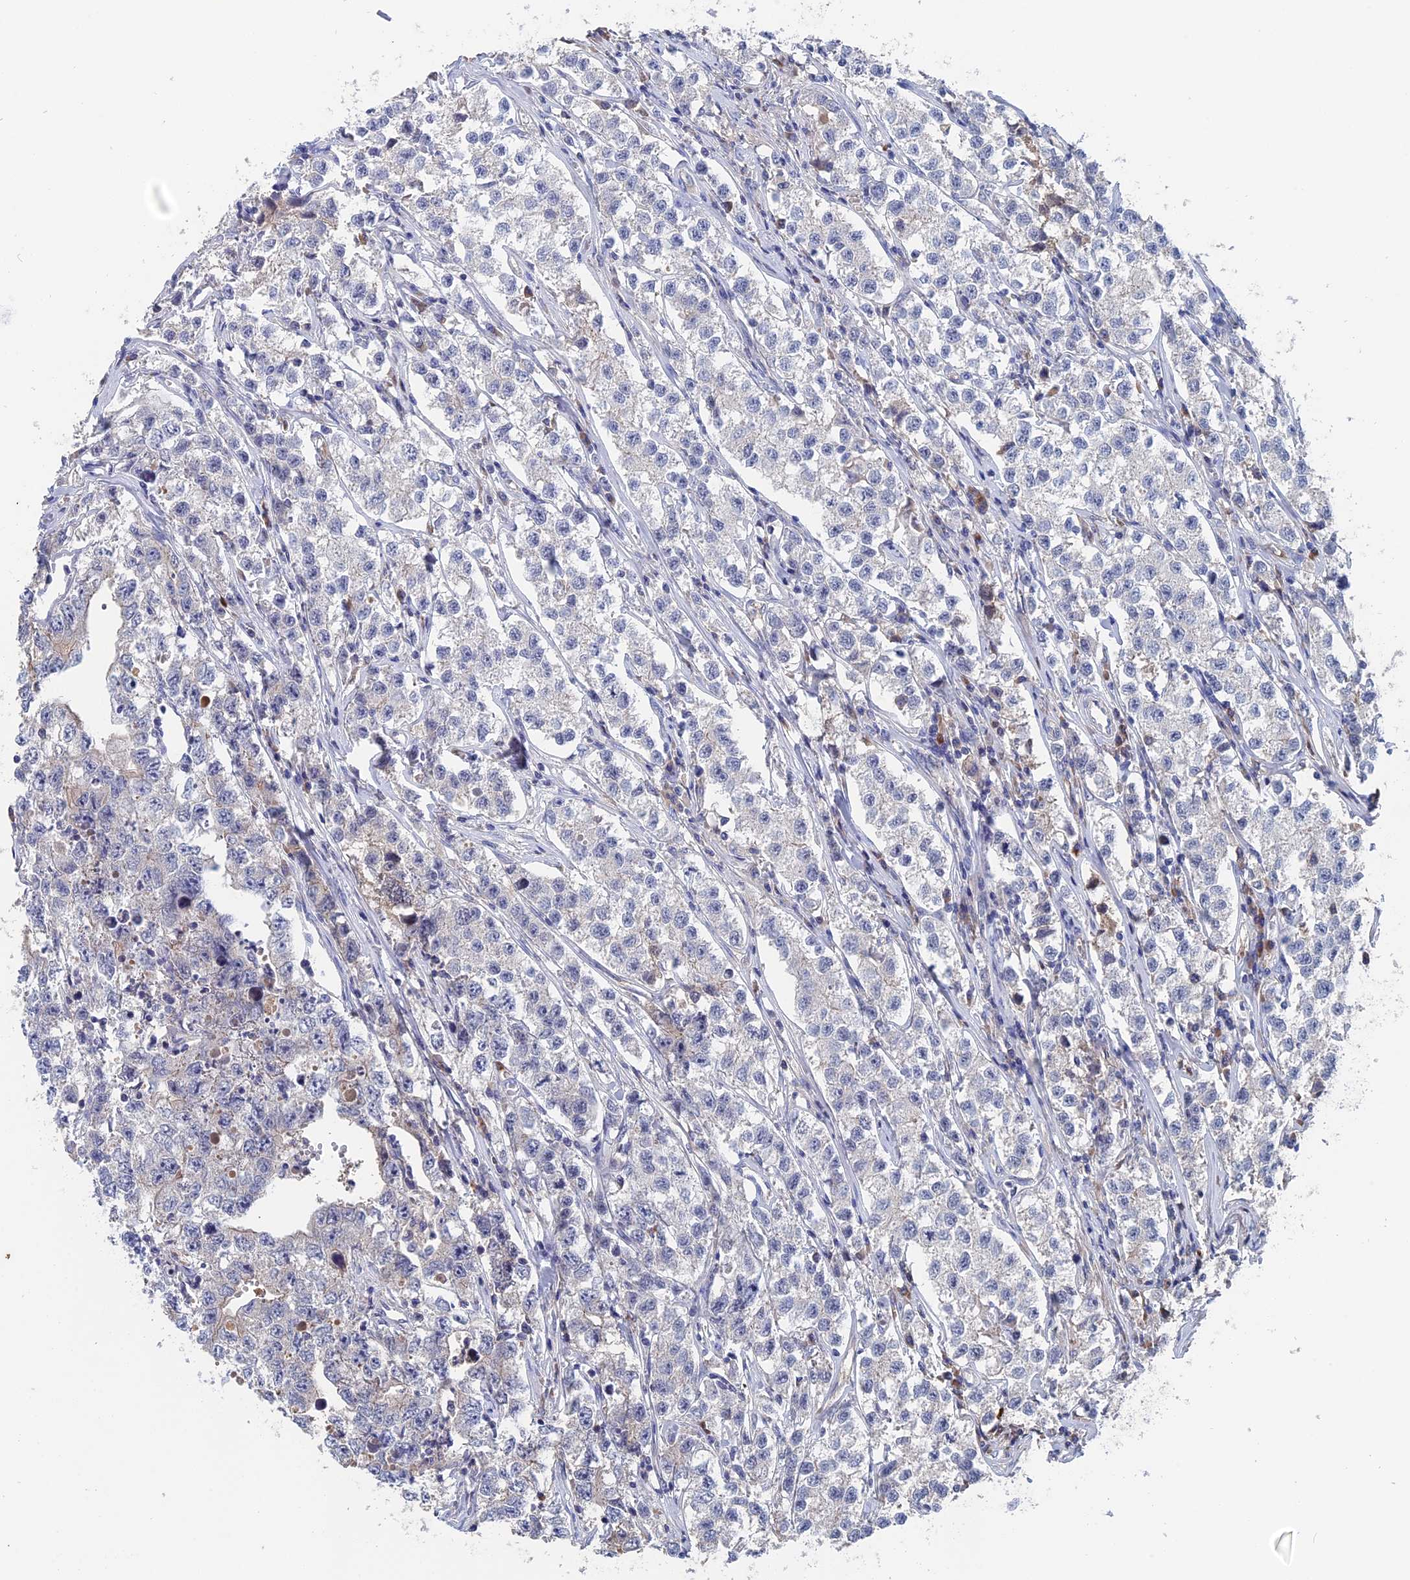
{"staining": {"intensity": "negative", "quantity": "none", "location": "none"}, "tissue": "testis cancer", "cell_type": "Tumor cells", "image_type": "cancer", "snomed": [{"axis": "morphology", "description": "Seminoma, NOS"}, {"axis": "morphology", "description": "Carcinoma, Embryonal, NOS"}, {"axis": "topography", "description": "Testis"}], "caption": "This is an immunohistochemistry photomicrograph of human testis seminoma. There is no expression in tumor cells.", "gene": "SLC33A1", "patient": {"sex": "male", "age": 43}}